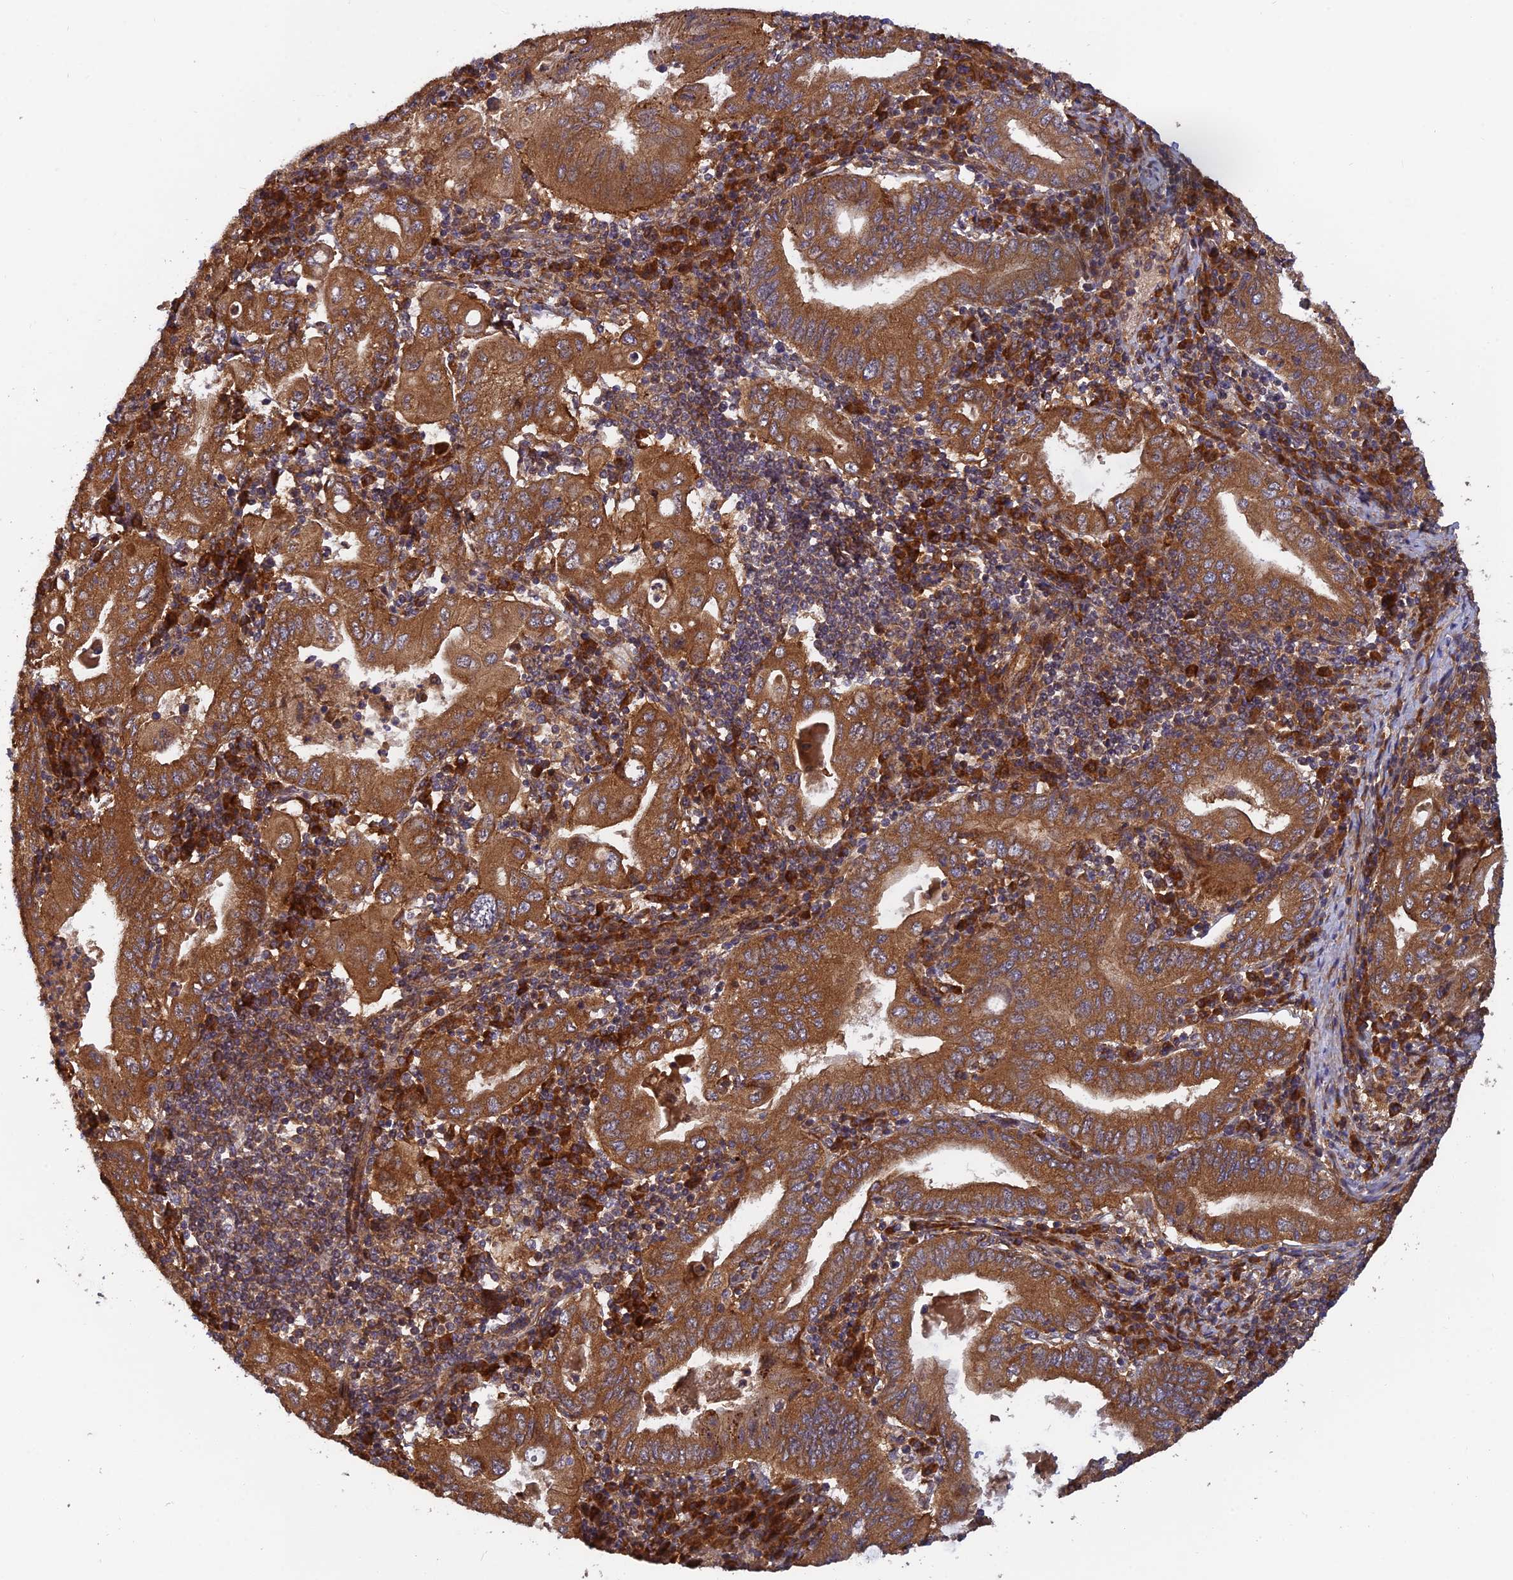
{"staining": {"intensity": "moderate", "quantity": ">75%", "location": "cytoplasmic/membranous"}, "tissue": "stomach cancer", "cell_type": "Tumor cells", "image_type": "cancer", "snomed": [{"axis": "morphology", "description": "Normal tissue, NOS"}, {"axis": "morphology", "description": "Adenocarcinoma, NOS"}, {"axis": "topography", "description": "Esophagus"}, {"axis": "topography", "description": "Stomach, upper"}, {"axis": "topography", "description": "Peripheral nerve tissue"}], "caption": "Human adenocarcinoma (stomach) stained for a protein (brown) demonstrates moderate cytoplasmic/membranous positive expression in about >75% of tumor cells.", "gene": "RELCH", "patient": {"sex": "male", "age": 62}}